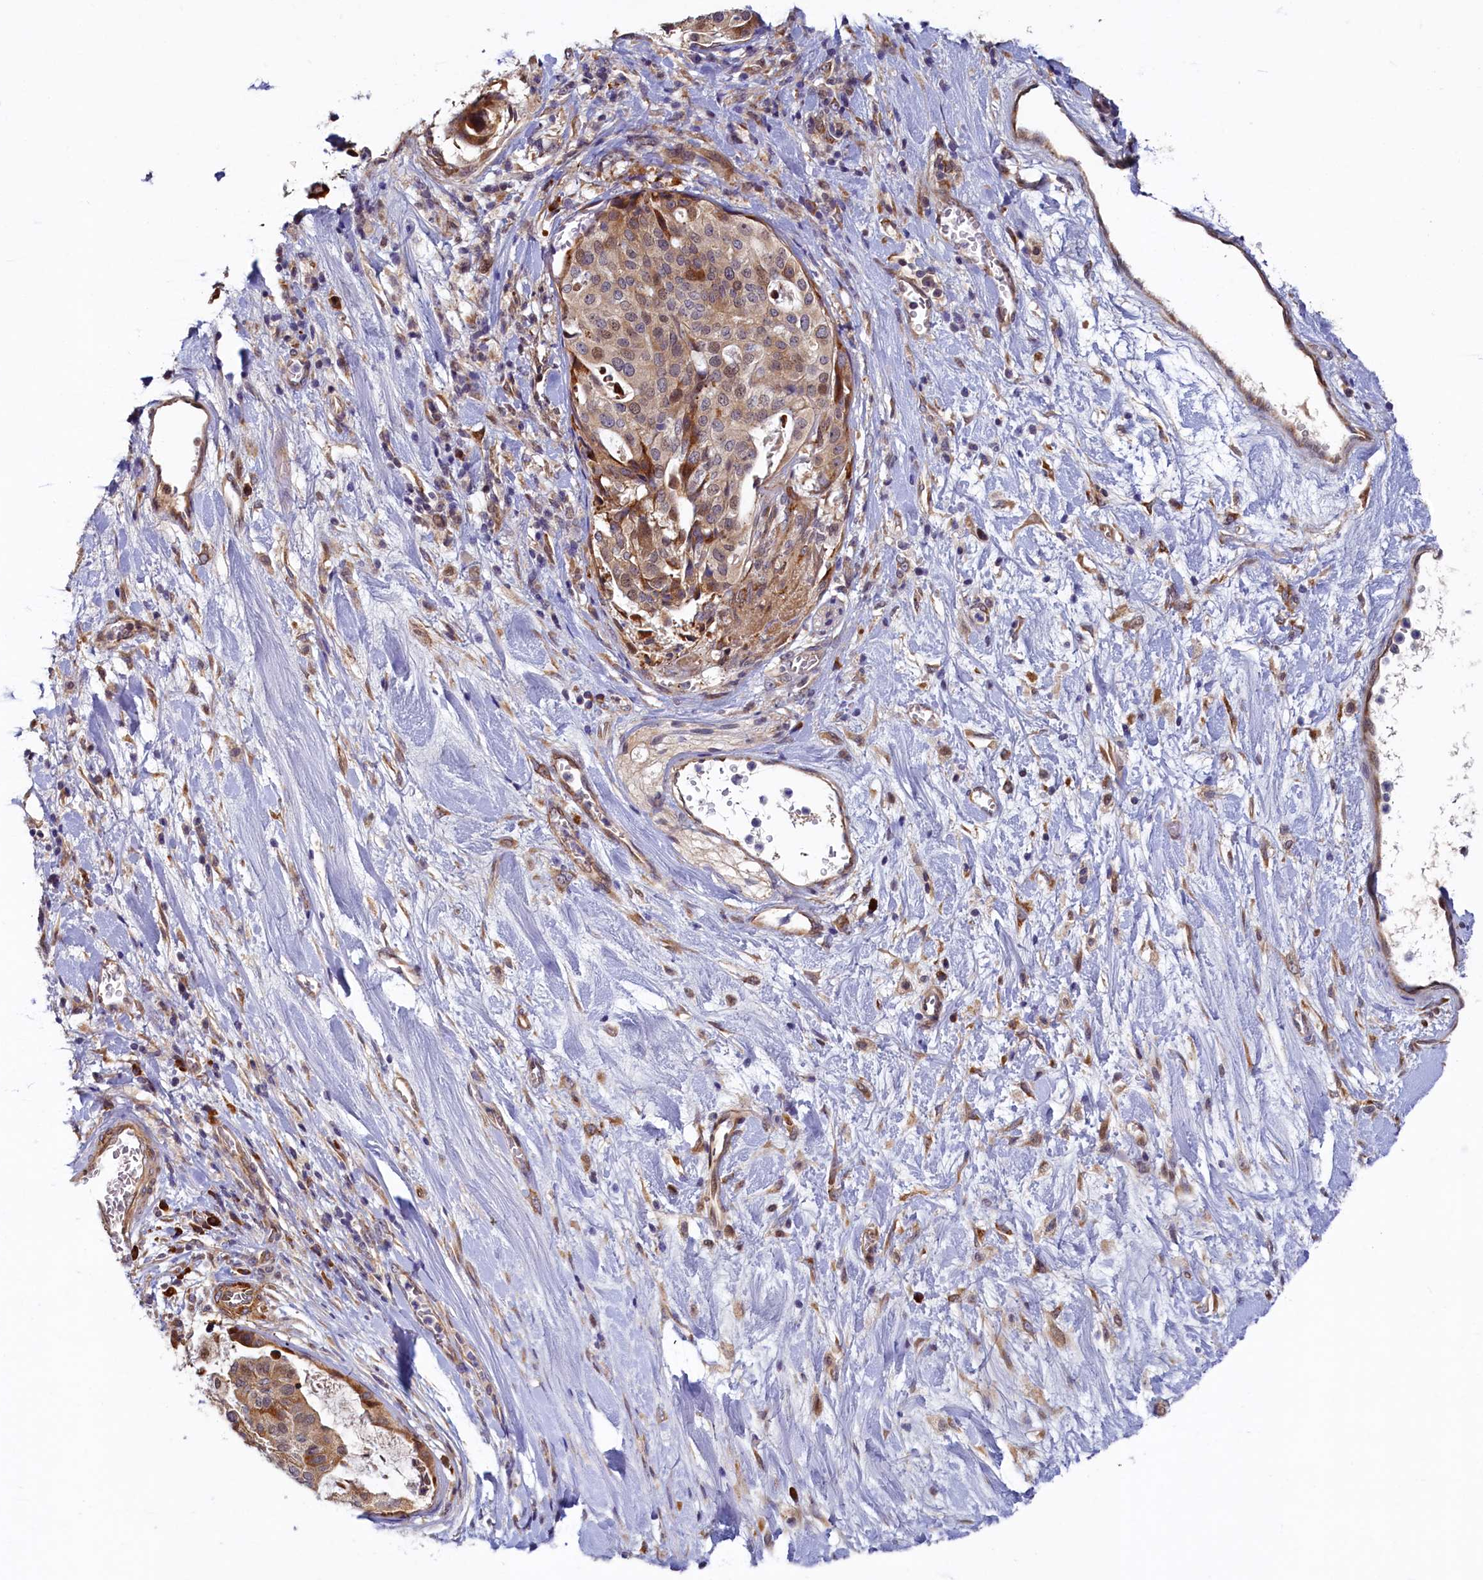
{"staining": {"intensity": "weak", "quantity": "25%-75%", "location": "cytoplasmic/membranous,nuclear"}, "tissue": "stomach cancer", "cell_type": "Tumor cells", "image_type": "cancer", "snomed": [{"axis": "morphology", "description": "Adenocarcinoma, NOS"}, {"axis": "topography", "description": "Stomach"}], "caption": "Protein staining of adenocarcinoma (stomach) tissue exhibits weak cytoplasmic/membranous and nuclear positivity in approximately 25%-75% of tumor cells. The protein of interest is shown in brown color, while the nuclei are stained blue.", "gene": "SLC16A14", "patient": {"sex": "male", "age": 48}}